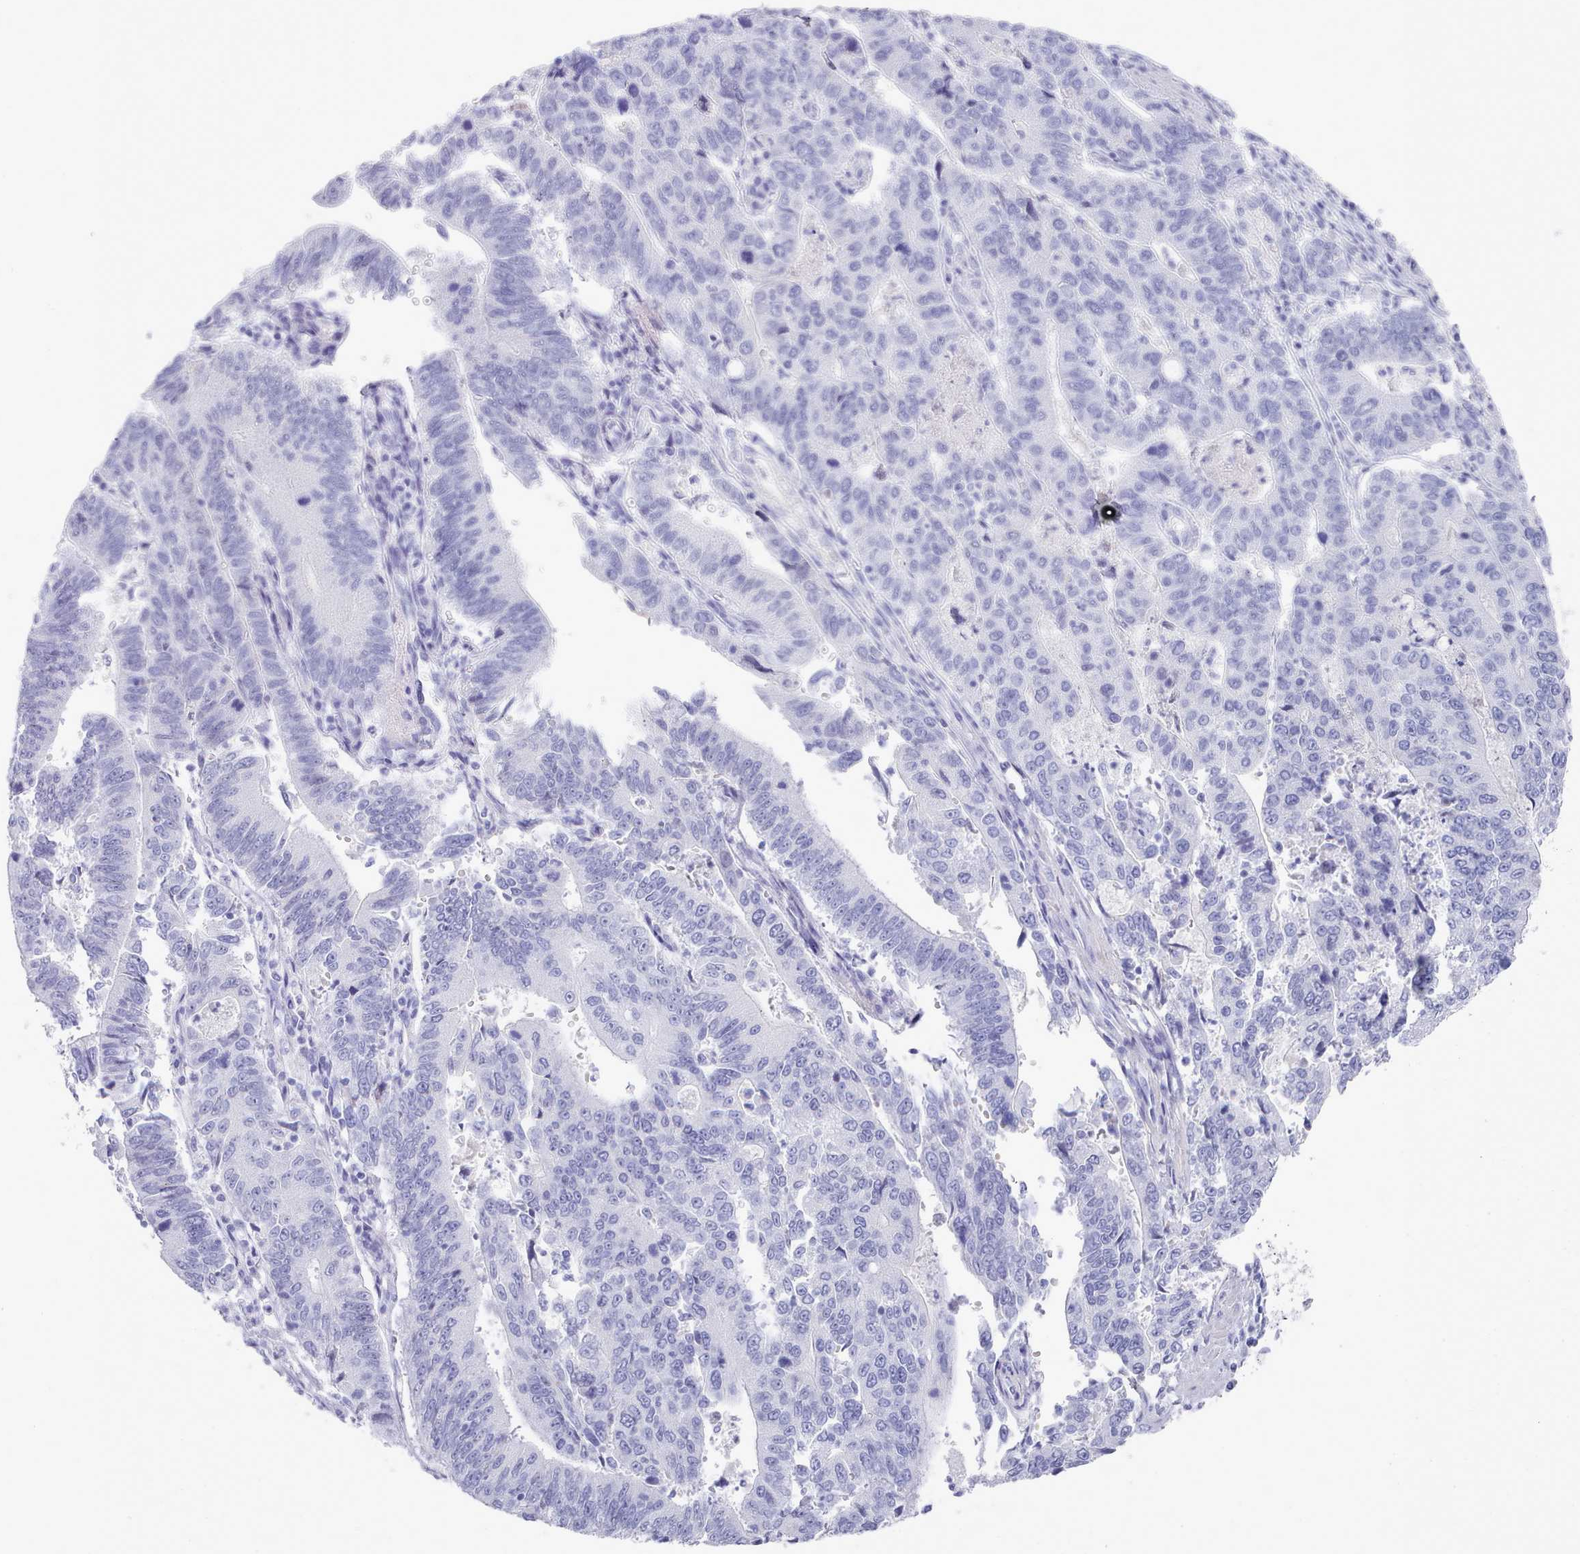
{"staining": {"intensity": "negative", "quantity": "none", "location": "none"}, "tissue": "stomach cancer", "cell_type": "Tumor cells", "image_type": "cancer", "snomed": [{"axis": "morphology", "description": "Adenocarcinoma, NOS"}, {"axis": "topography", "description": "Stomach"}], "caption": "Stomach cancer stained for a protein using immunohistochemistry exhibits no expression tumor cells.", "gene": "LRRC37A", "patient": {"sex": "male", "age": 59}}